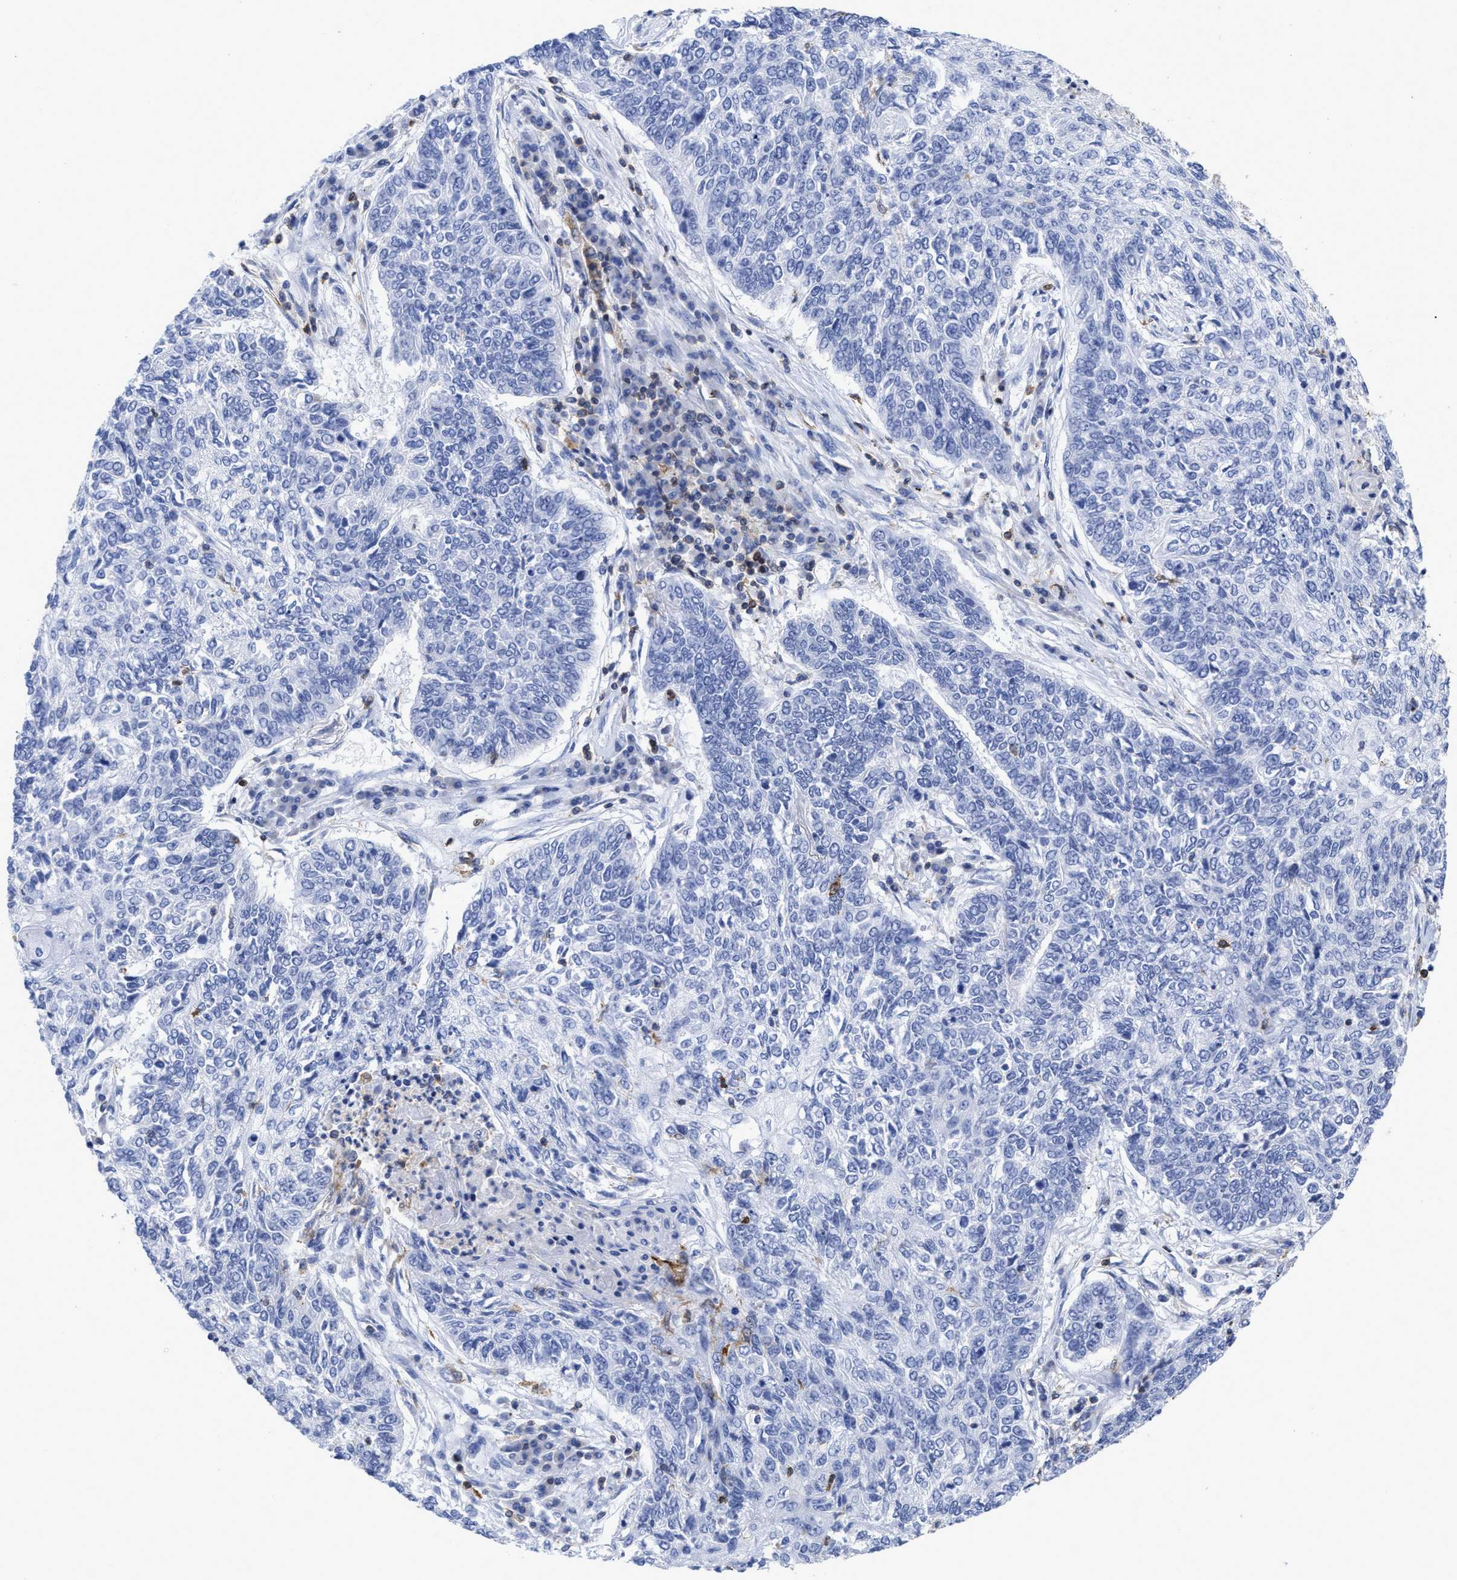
{"staining": {"intensity": "negative", "quantity": "none", "location": "none"}, "tissue": "lung cancer", "cell_type": "Tumor cells", "image_type": "cancer", "snomed": [{"axis": "morphology", "description": "Normal tissue, NOS"}, {"axis": "morphology", "description": "Squamous cell carcinoma, NOS"}, {"axis": "topography", "description": "Cartilage tissue"}, {"axis": "topography", "description": "Bronchus"}, {"axis": "topography", "description": "Lung"}], "caption": "Histopathology image shows no protein positivity in tumor cells of lung cancer tissue. (DAB (3,3'-diaminobenzidine) IHC visualized using brightfield microscopy, high magnification).", "gene": "HCLS1", "patient": {"sex": "female", "age": 49}}